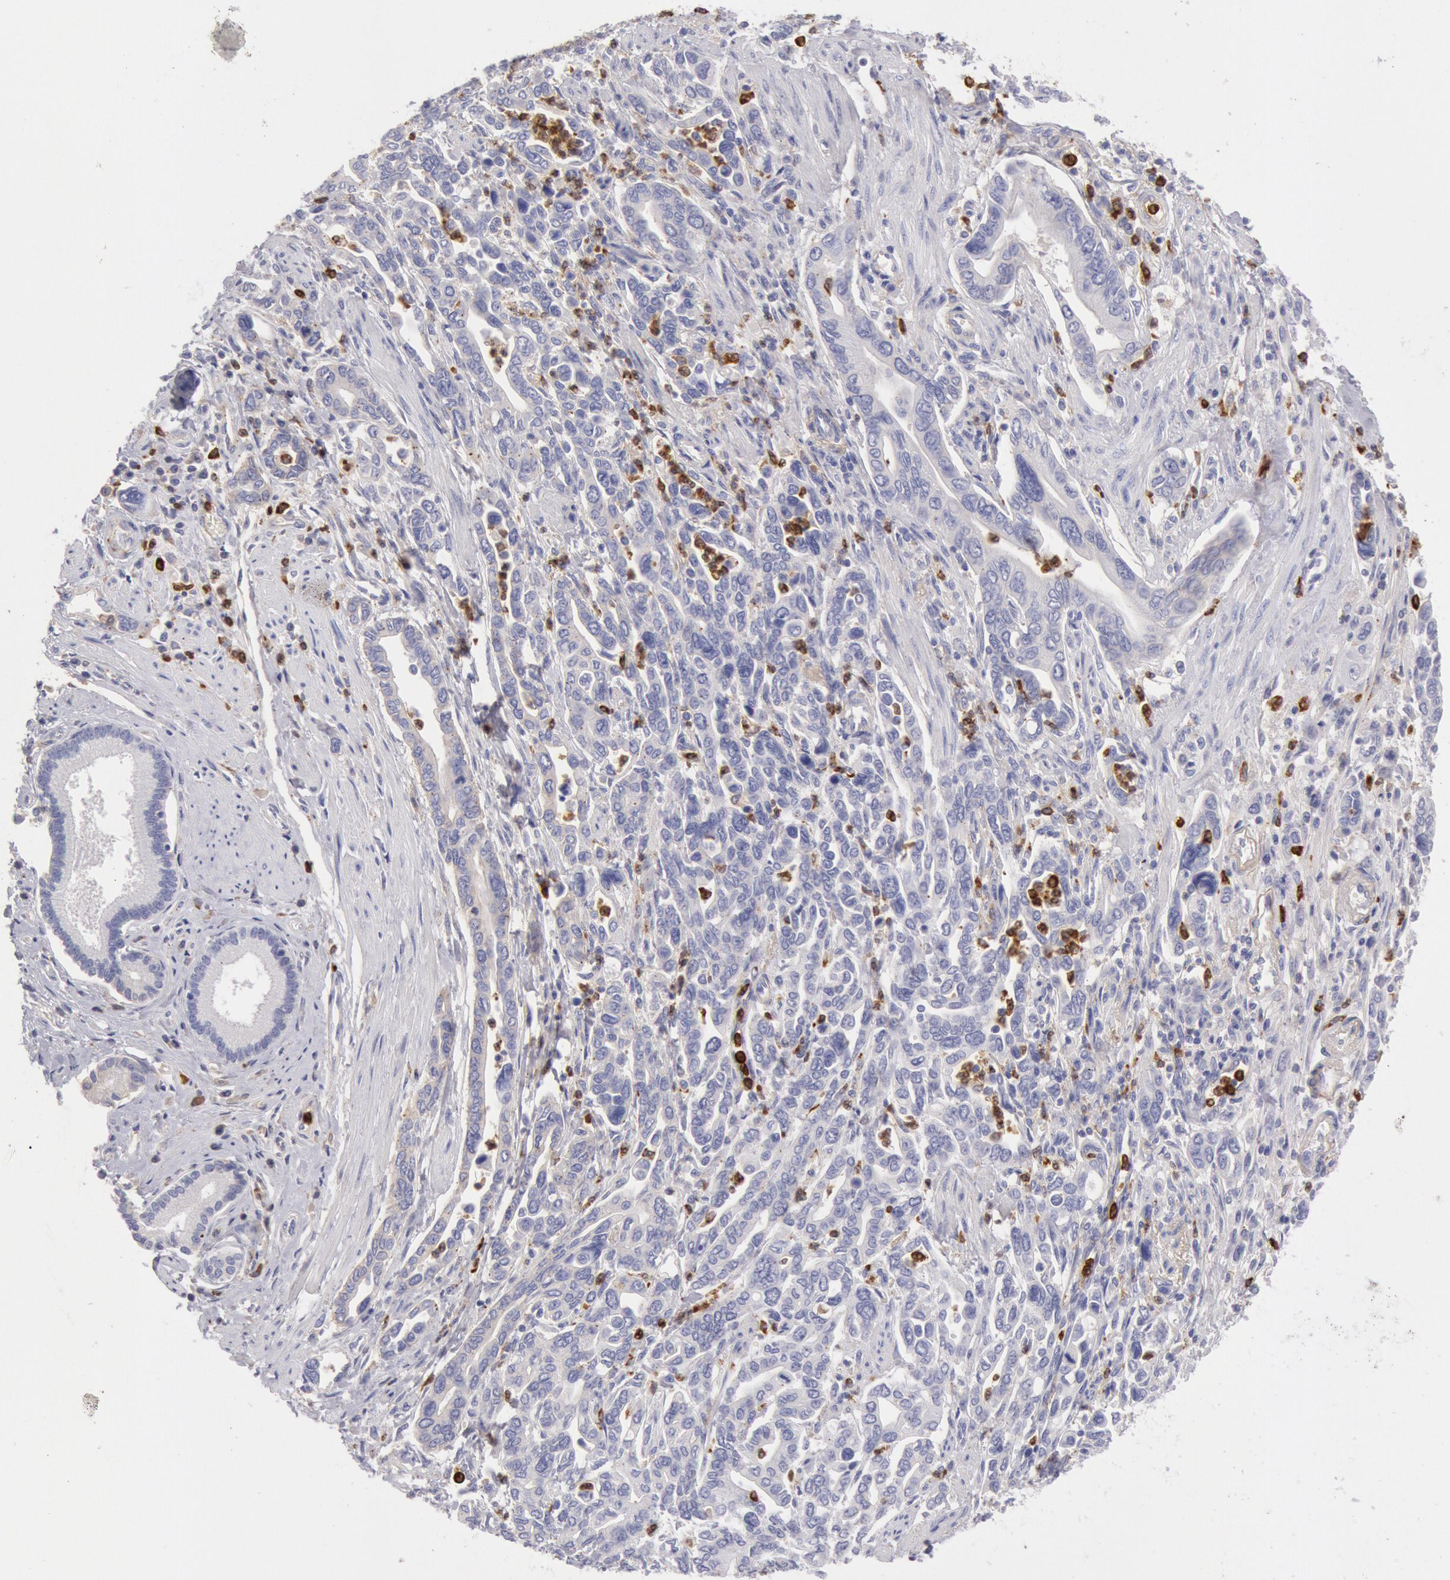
{"staining": {"intensity": "negative", "quantity": "none", "location": "none"}, "tissue": "pancreatic cancer", "cell_type": "Tumor cells", "image_type": "cancer", "snomed": [{"axis": "morphology", "description": "Adenocarcinoma, NOS"}, {"axis": "topography", "description": "Pancreas"}], "caption": "DAB immunohistochemical staining of pancreatic cancer (adenocarcinoma) displays no significant expression in tumor cells.", "gene": "FCN1", "patient": {"sex": "female", "age": 57}}